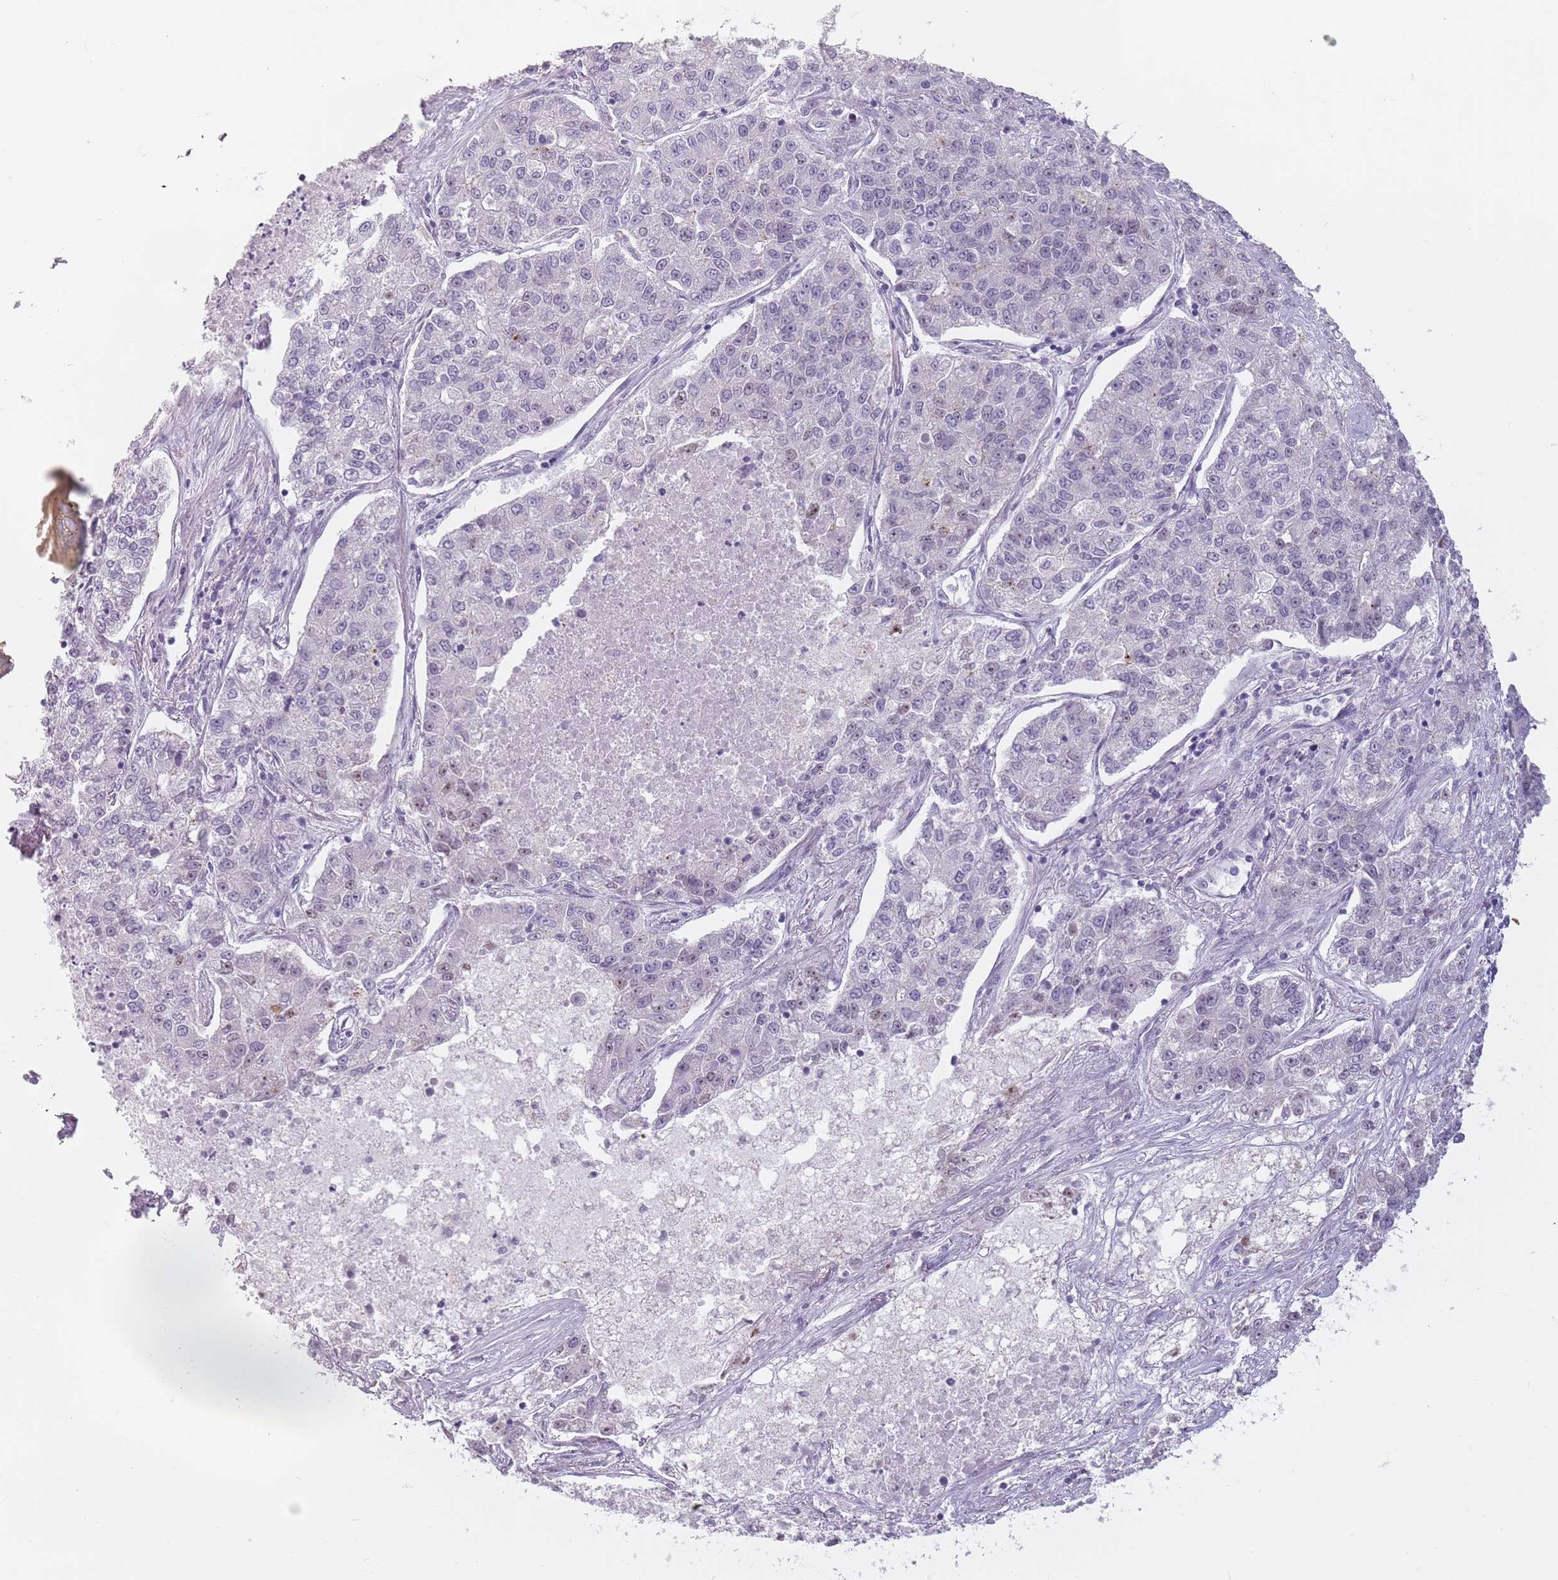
{"staining": {"intensity": "weak", "quantity": "<25%", "location": "nuclear"}, "tissue": "lung cancer", "cell_type": "Tumor cells", "image_type": "cancer", "snomed": [{"axis": "morphology", "description": "Adenocarcinoma, NOS"}, {"axis": "topography", "description": "Lung"}], "caption": "Lung adenocarcinoma stained for a protein using IHC exhibits no positivity tumor cells.", "gene": "PTCHD1", "patient": {"sex": "male", "age": 49}}